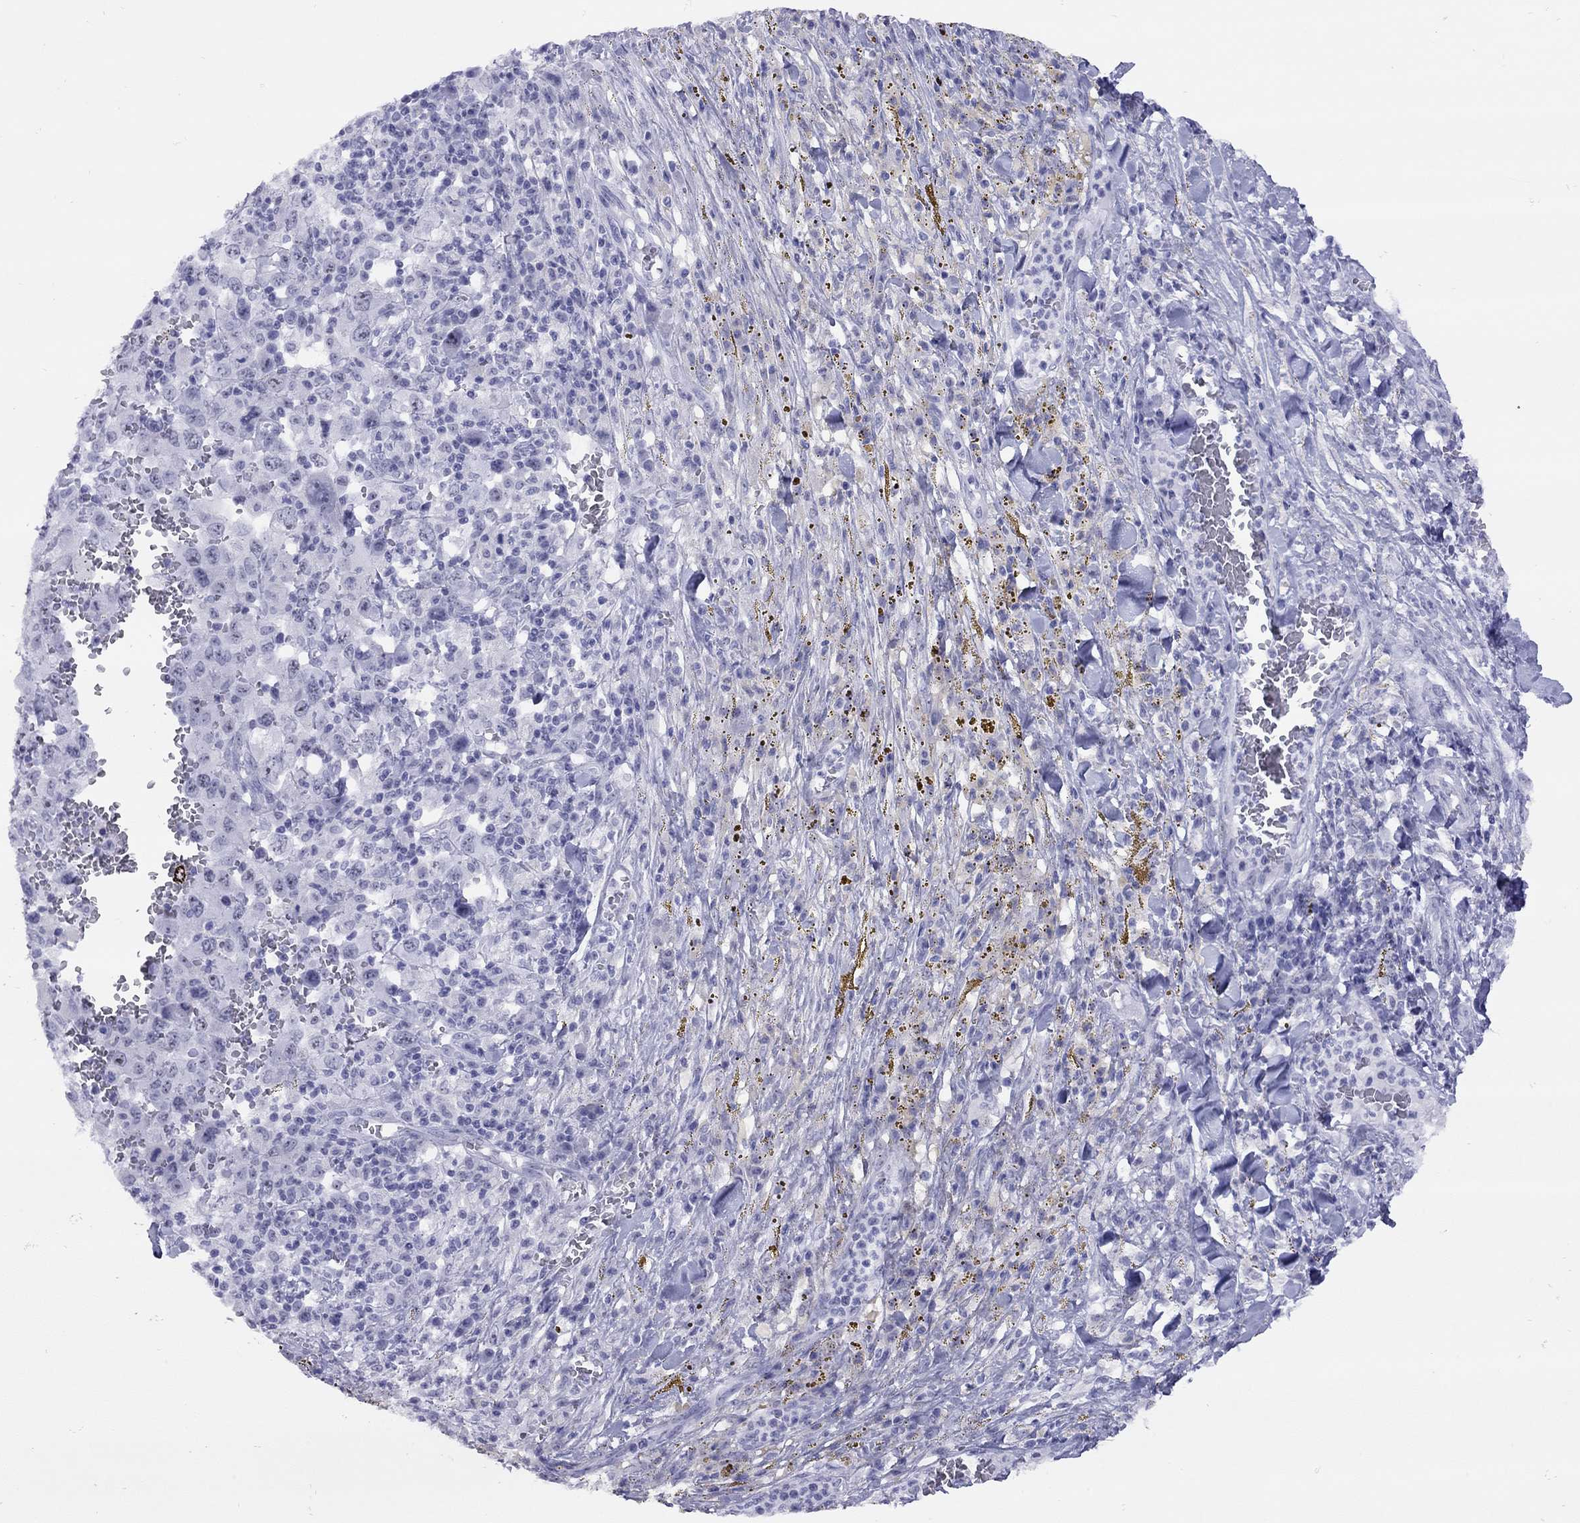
{"staining": {"intensity": "negative", "quantity": "none", "location": "none"}, "tissue": "melanoma", "cell_type": "Tumor cells", "image_type": "cancer", "snomed": [{"axis": "morphology", "description": "Malignant melanoma, NOS"}, {"axis": "topography", "description": "Skin"}], "caption": "This photomicrograph is of malignant melanoma stained with IHC to label a protein in brown with the nuclei are counter-stained blue. There is no staining in tumor cells.", "gene": "LYAR", "patient": {"sex": "female", "age": 91}}